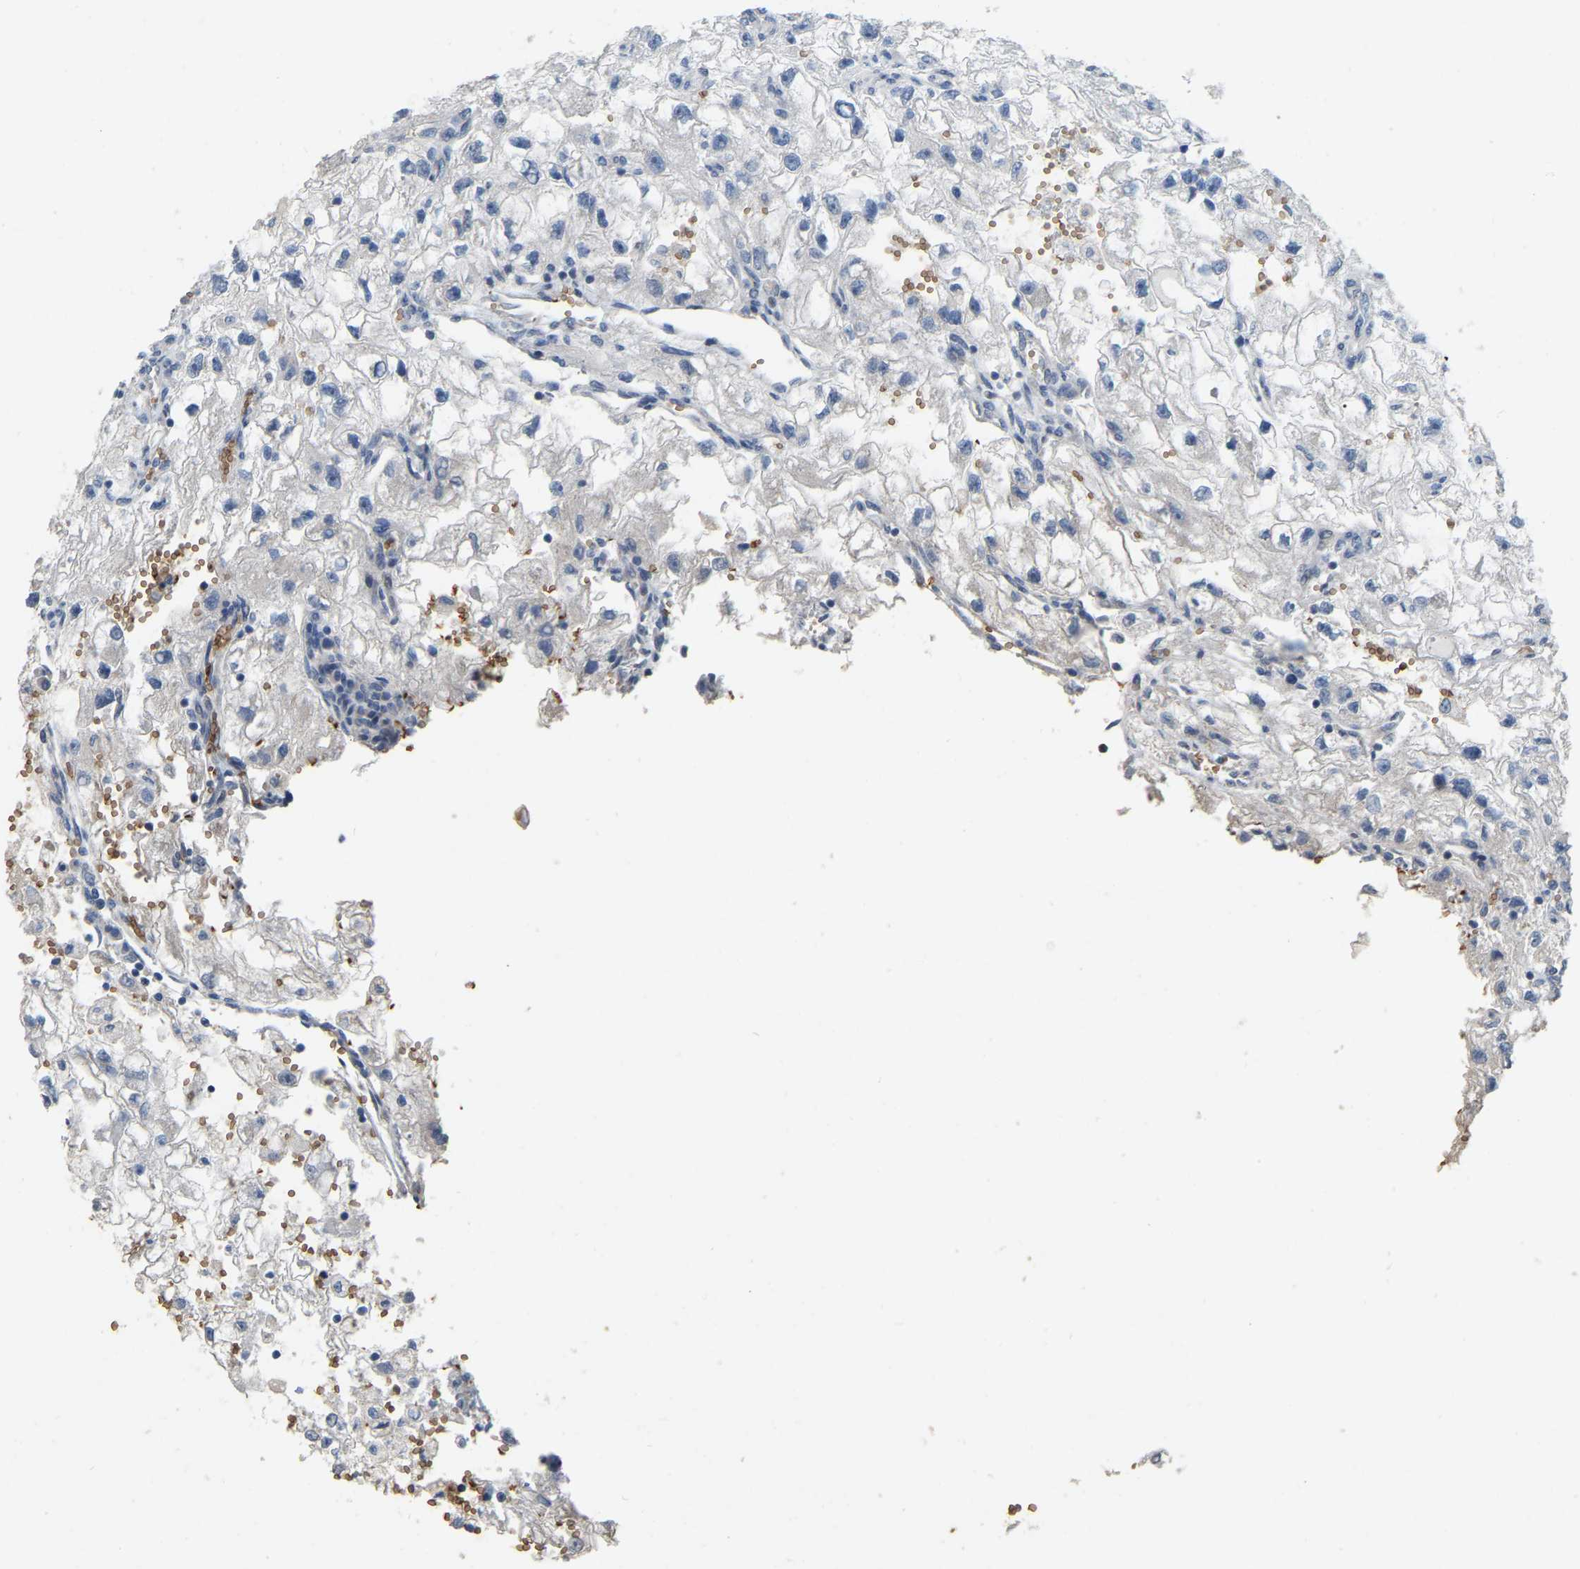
{"staining": {"intensity": "negative", "quantity": "none", "location": "none"}, "tissue": "renal cancer", "cell_type": "Tumor cells", "image_type": "cancer", "snomed": [{"axis": "morphology", "description": "Adenocarcinoma, NOS"}, {"axis": "topography", "description": "Kidney"}], "caption": "A micrograph of renal cancer stained for a protein demonstrates no brown staining in tumor cells.", "gene": "CFAP298", "patient": {"sex": "female", "age": 70}}